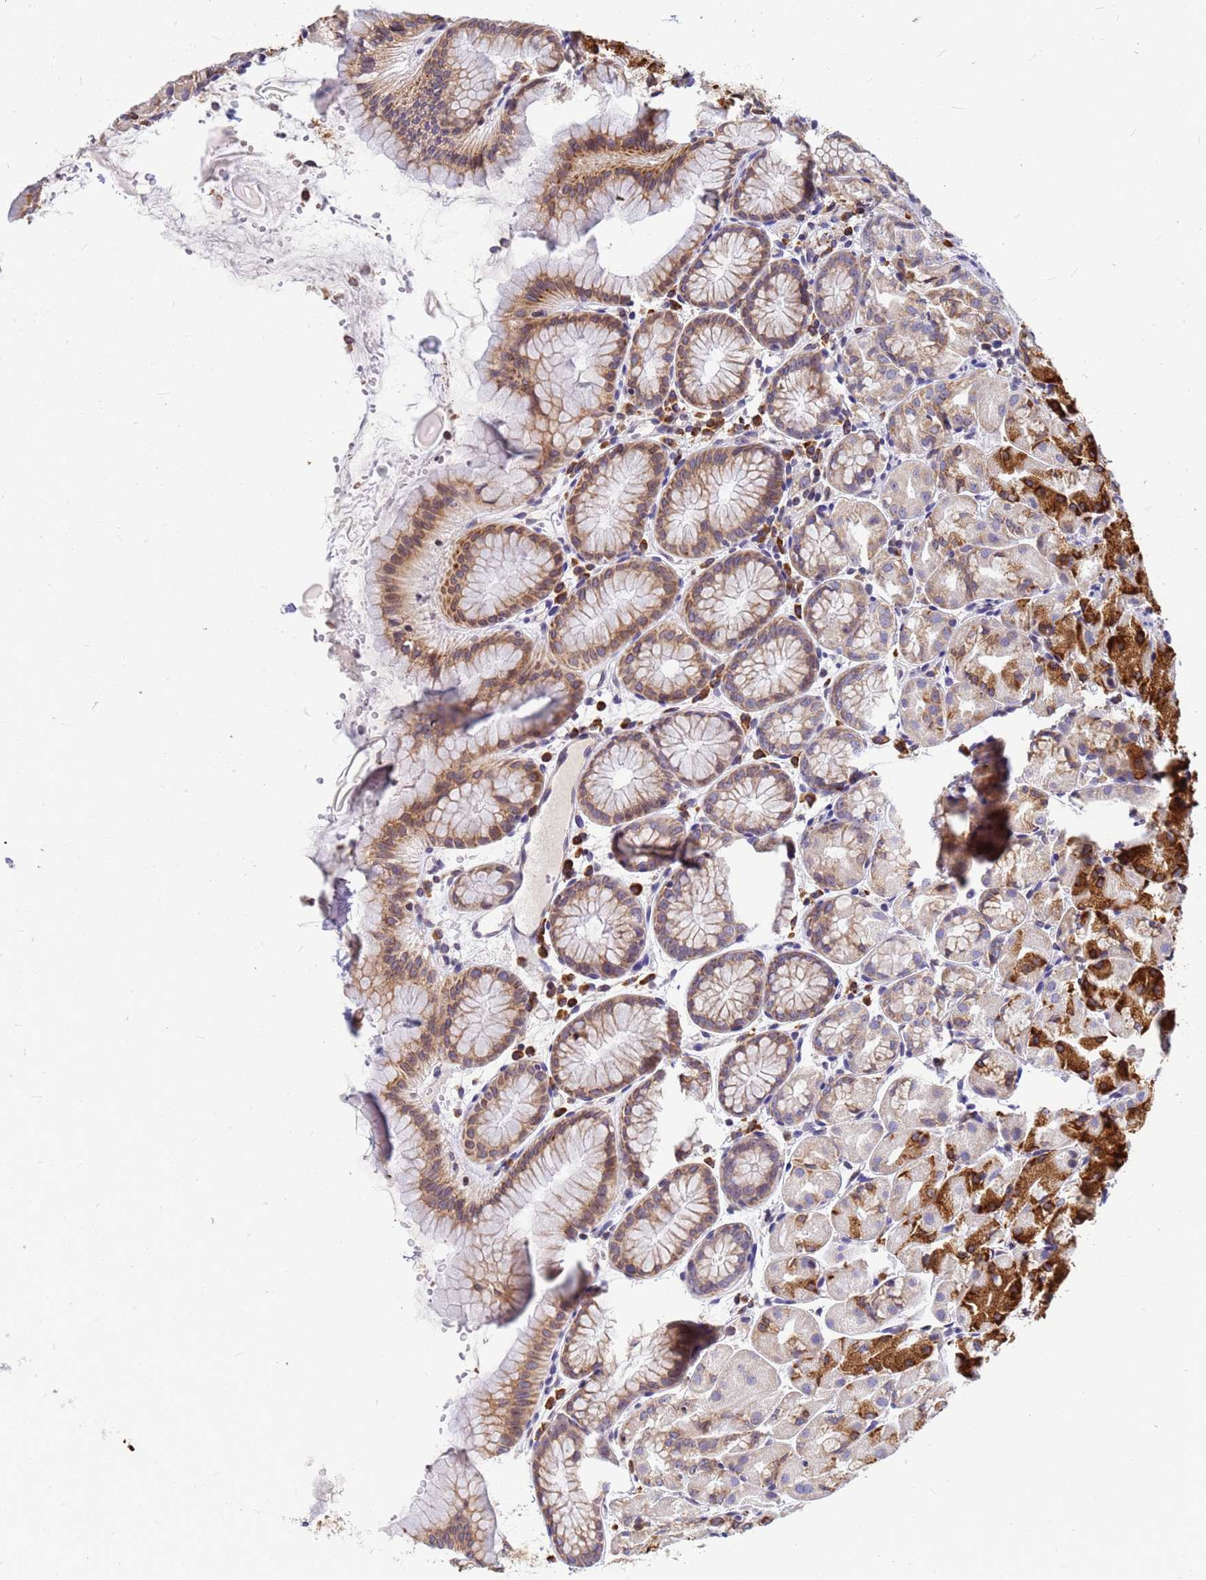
{"staining": {"intensity": "strong", "quantity": ">75%", "location": "cytoplasmic/membranous"}, "tissue": "stomach", "cell_type": "Glandular cells", "image_type": "normal", "snomed": [{"axis": "morphology", "description": "Normal tissue, NOS"}, {"axis": "topography", "description": "Stomach, upper"}], "caption": "High-power microscopy captured an IHC histopathology image of benign stomach, revealing strong cytoplasmic/membranous expression in about >75% of glandular cells.", "gene": "SSR4", "patient": {"sex": "male", "age": 47}}